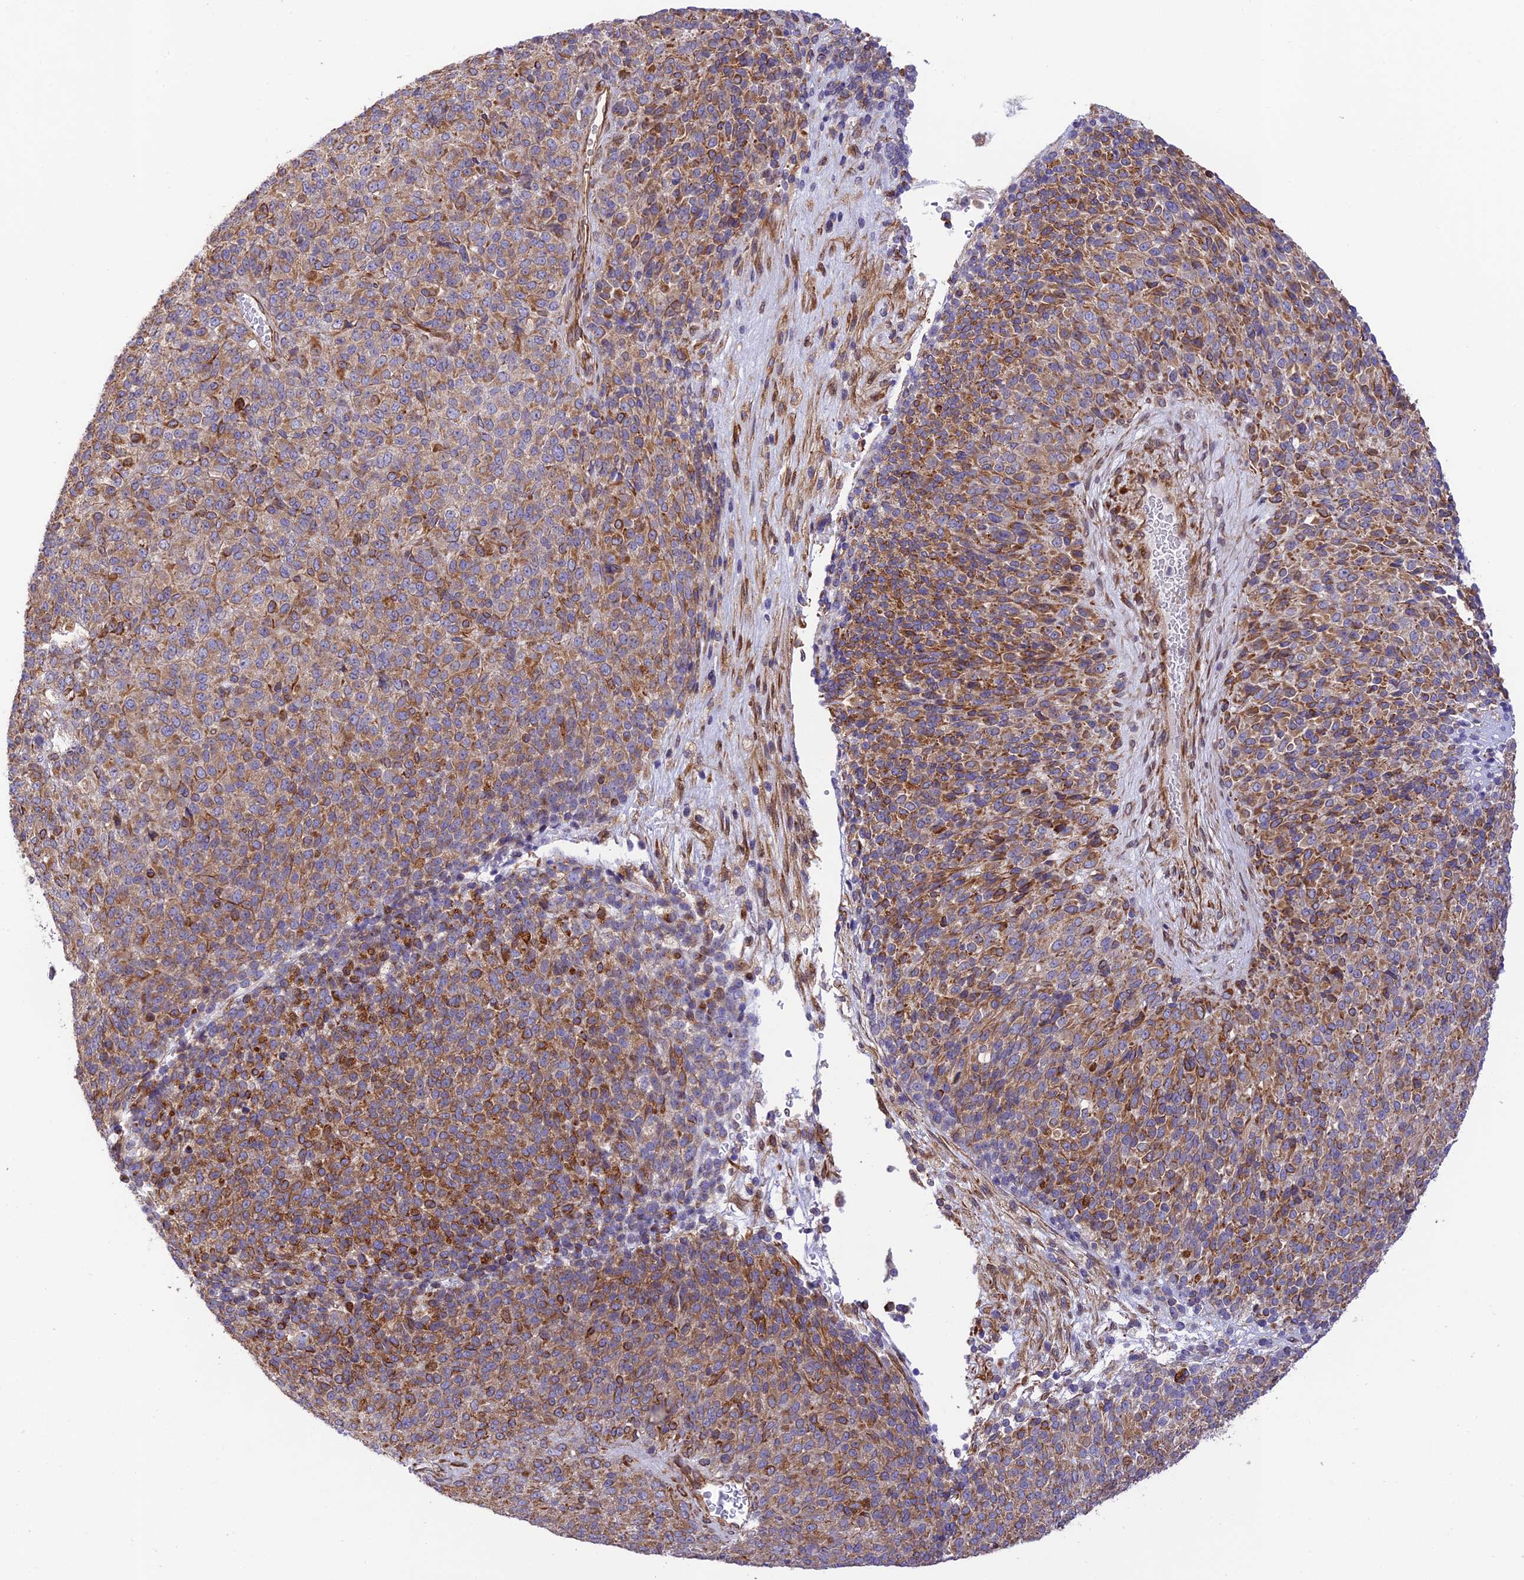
{"staining": {"intensity": "moderate", "quantity": ">75%", "location": "cytoplasmic/membranous"}, "tissue": "melanoma", "cell_type": "Tumor cells", "image_type": "cancer", "snomed": [{"axis": "morphology", "description": "Malignant melanoma, Metastatic site"}, {"axis": "topography", "description": "Brain"}], "caption": "Malignant melanoma (metastatic site) stained with immunohistochemistry demonstrates moderate cytoplasmic/membranous staining in about >75% of tumor cells.", "gene": "EXOC3L4", "patient": {"sex": "female", "age": 56}}